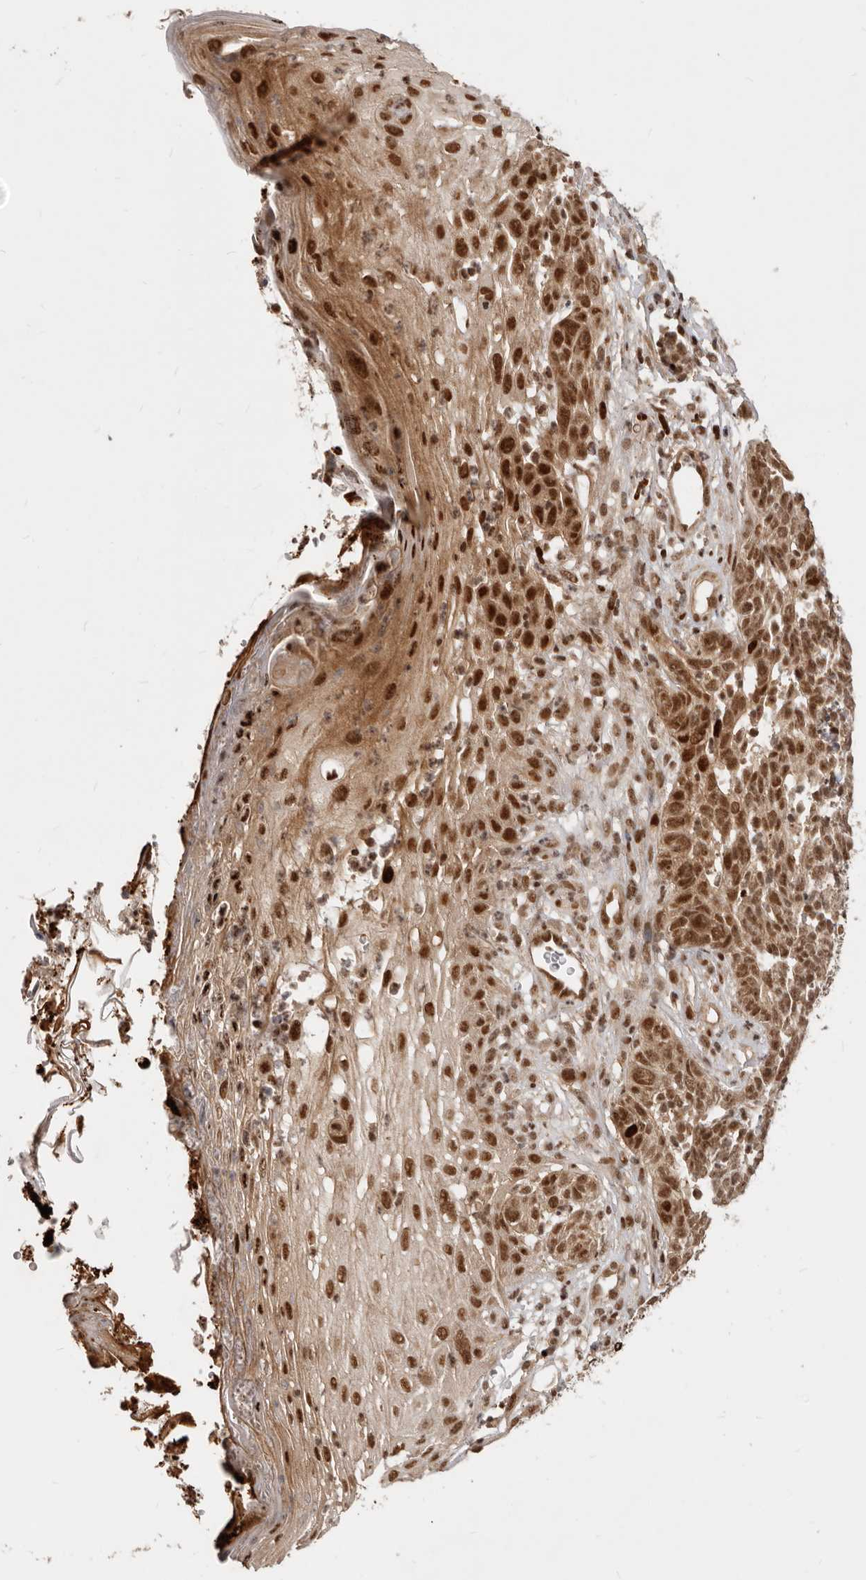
{"staining": {"intensity": "moderate", "quantity": ">75%", "location": "nuclear"}, "tissue": "skin cancer", "cell_type": "Tumor cells", "image_type": "cancer", "snomed": [{"axis": "morphology", "description": "Basal cell carcinoma"}, {"axis": "topography", "description": "Skin"}], "caption": "Tumor cells show moderate nuclear expression in about >75% of cells in skin basal cell carcinoma.", "gene": "GPBP1L1", "patient": {"sex": "female", "age": 84}}